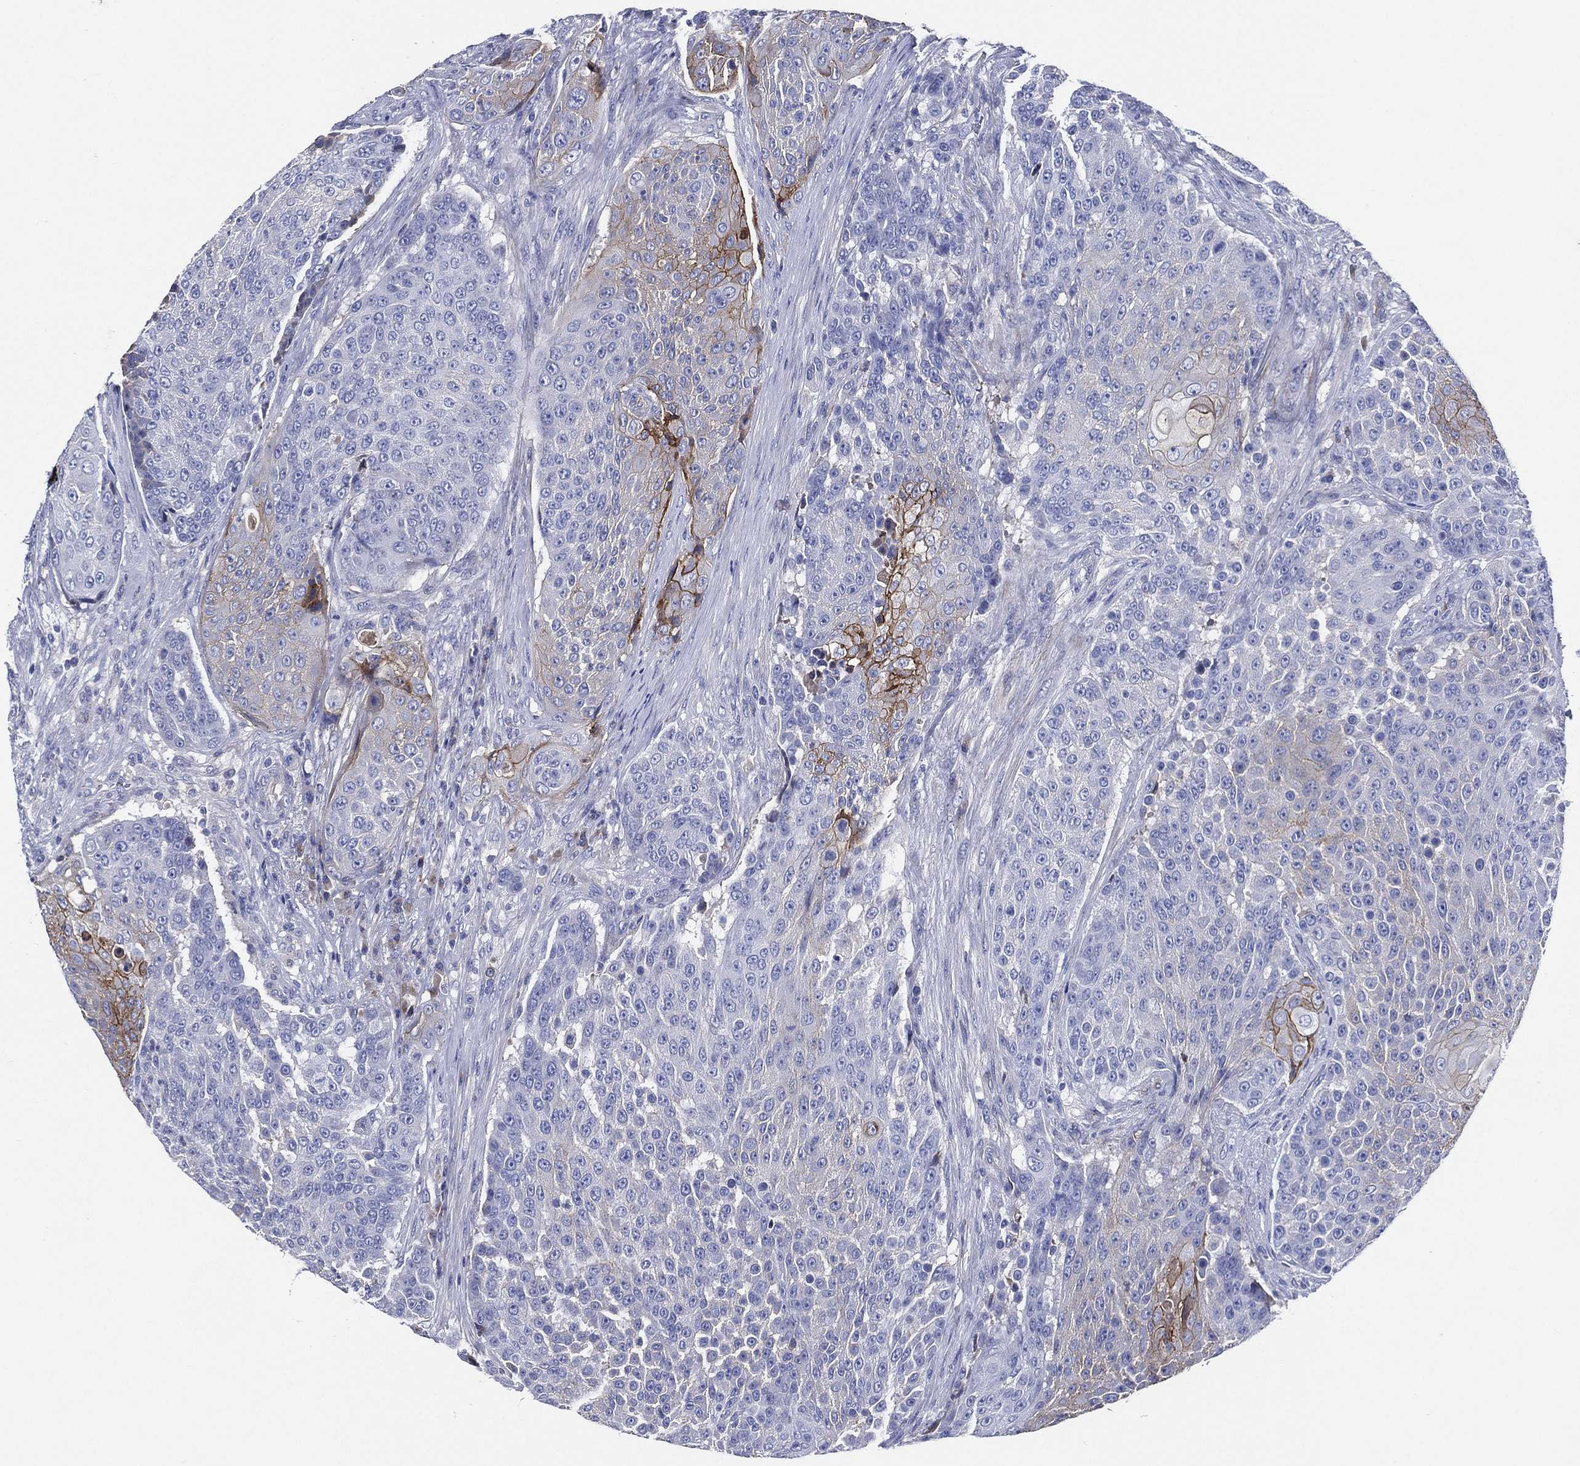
{"staining": {"intensity": "strong", "quantity": "<25%", "location": "cytoplasmic/membranous"}, "tissue": "urothelial cancer", "cell_type": "Tumor cells", "image_type": "cancer", "snomed": [{"axis": "morphology", "description": "Urothelial carcinoma, High grade"}, {"axis": "topography", "description": "Urinary bladder"}], "caption": "Urothelial carcinoma (high-grade) stained for a protein shows strong cytoplasmic/membranous positivity in tumor cells.", "gene": "TMPRSS11D", "patient": {"sex": "female", "age": 63}}